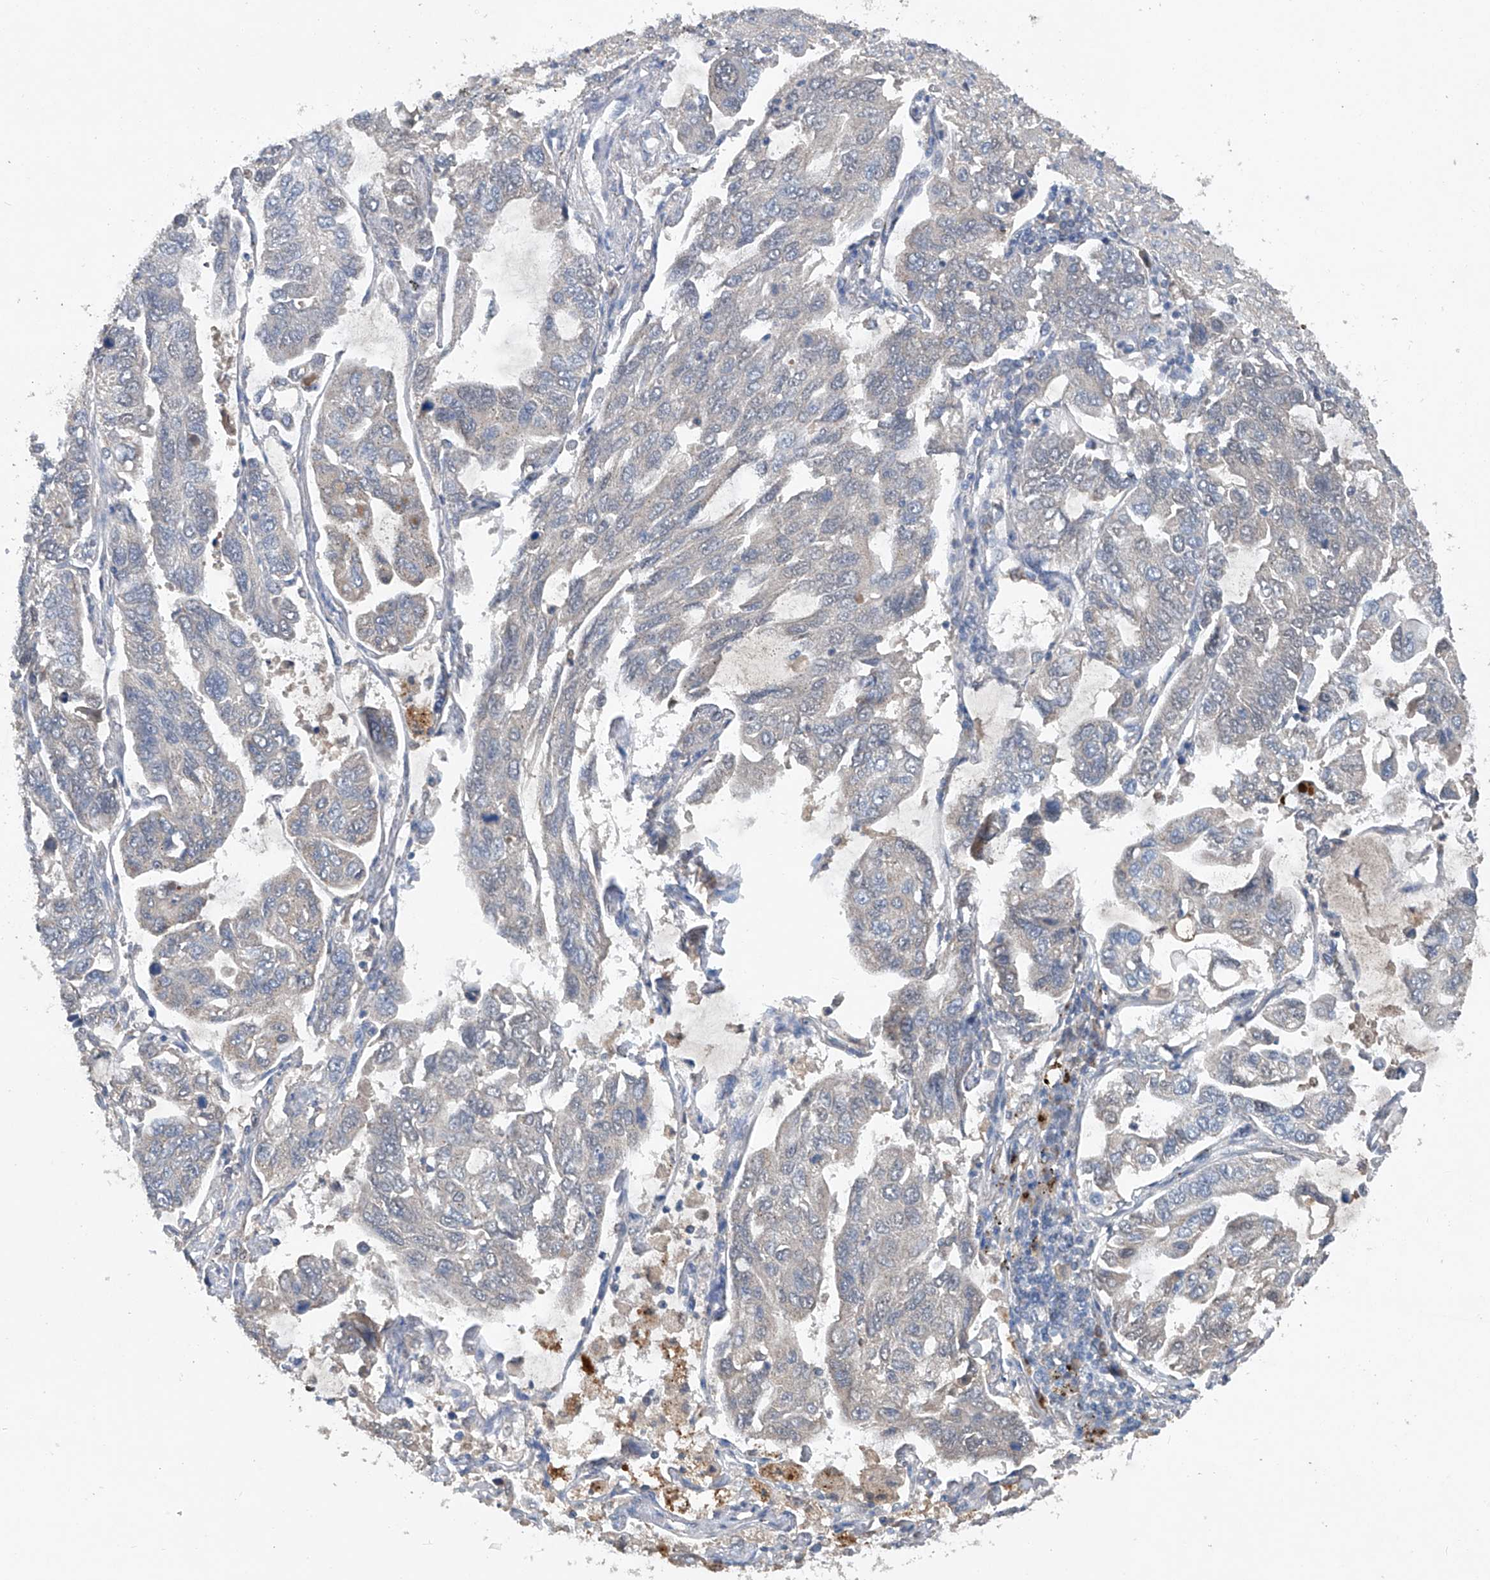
{"staining": {"intensity": "negative", "quantity": "none", "location": "none"}, "tissue": "lung cancer", "cell_type": "Tumor cells", "image_type": "cancer", "snomed": [{"axis": "morphology", "description": "Adenocarcinoma, NOS"}, {"axis": "topography", "description": "Lung"}], "caption": "Human adenocarcinoma (lung) stained for a protein using IHC exhibits no positivity in tumor cells.", "gene": "PCSK5", "patient": {"sex": "male", "age": 64}}